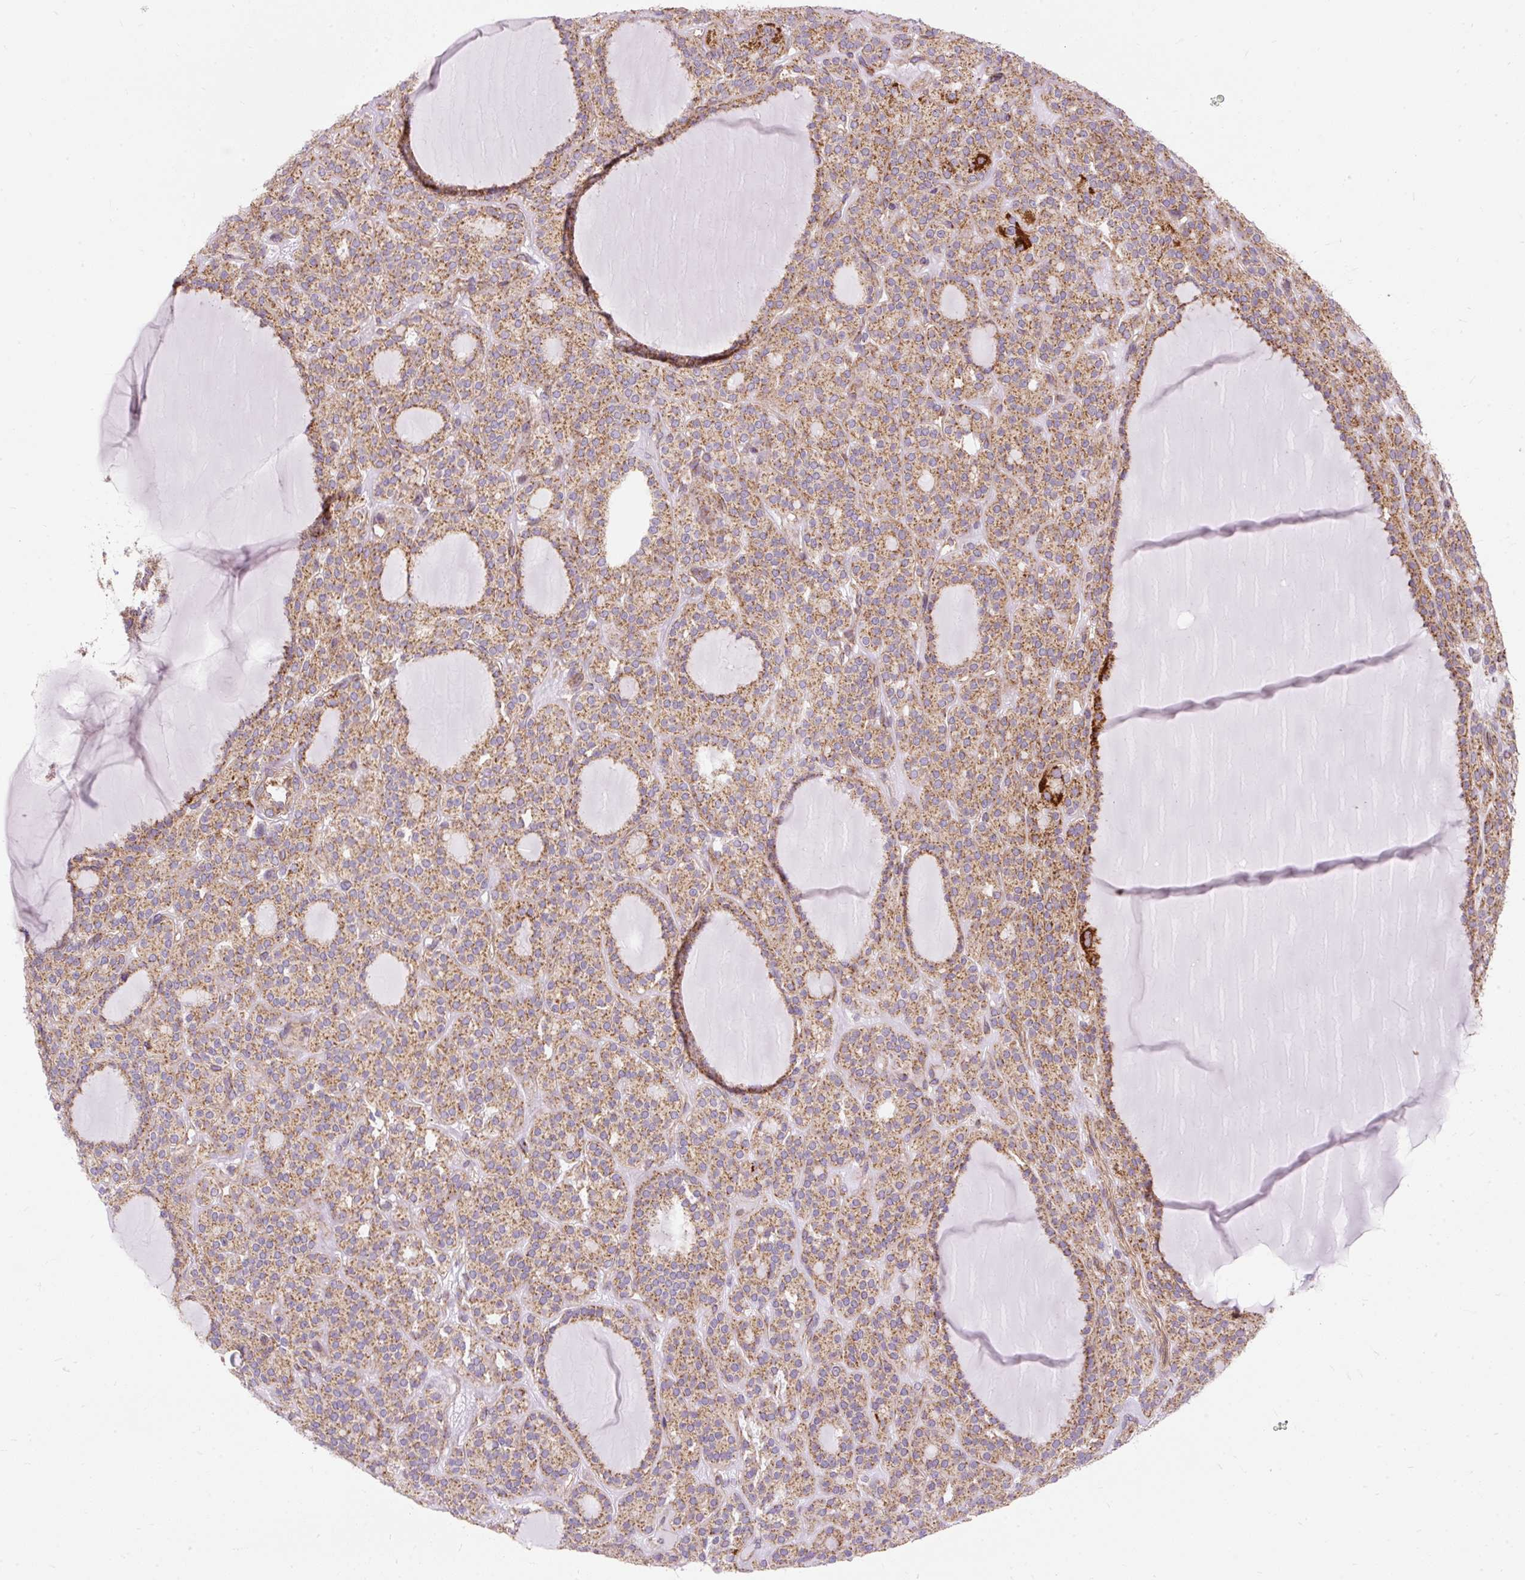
{"staining": {"intensity": "moderate", "quantity": ">75%", "location": "cytoplasmic/membranous"}, "tissue": "thyroid cancer", "cell_type": "Tumor cells", "image_type": "cancer", "snomed": [{"axis": "morphology", "description": "Follicular adenoma carcinoma, NOS"}, {"axis": "topography", "description": "Thyroid gland"}], "caption": "This is a histology image of immunohistochemistry (IHC) staining of thyroid cancer (follicular adenoma carcinoma), which shows moderate positivity in the cytoplasmic/membranous of tumor cells.", "gene": "CEP290", "patient": {"sex": "female", "age": 63}}